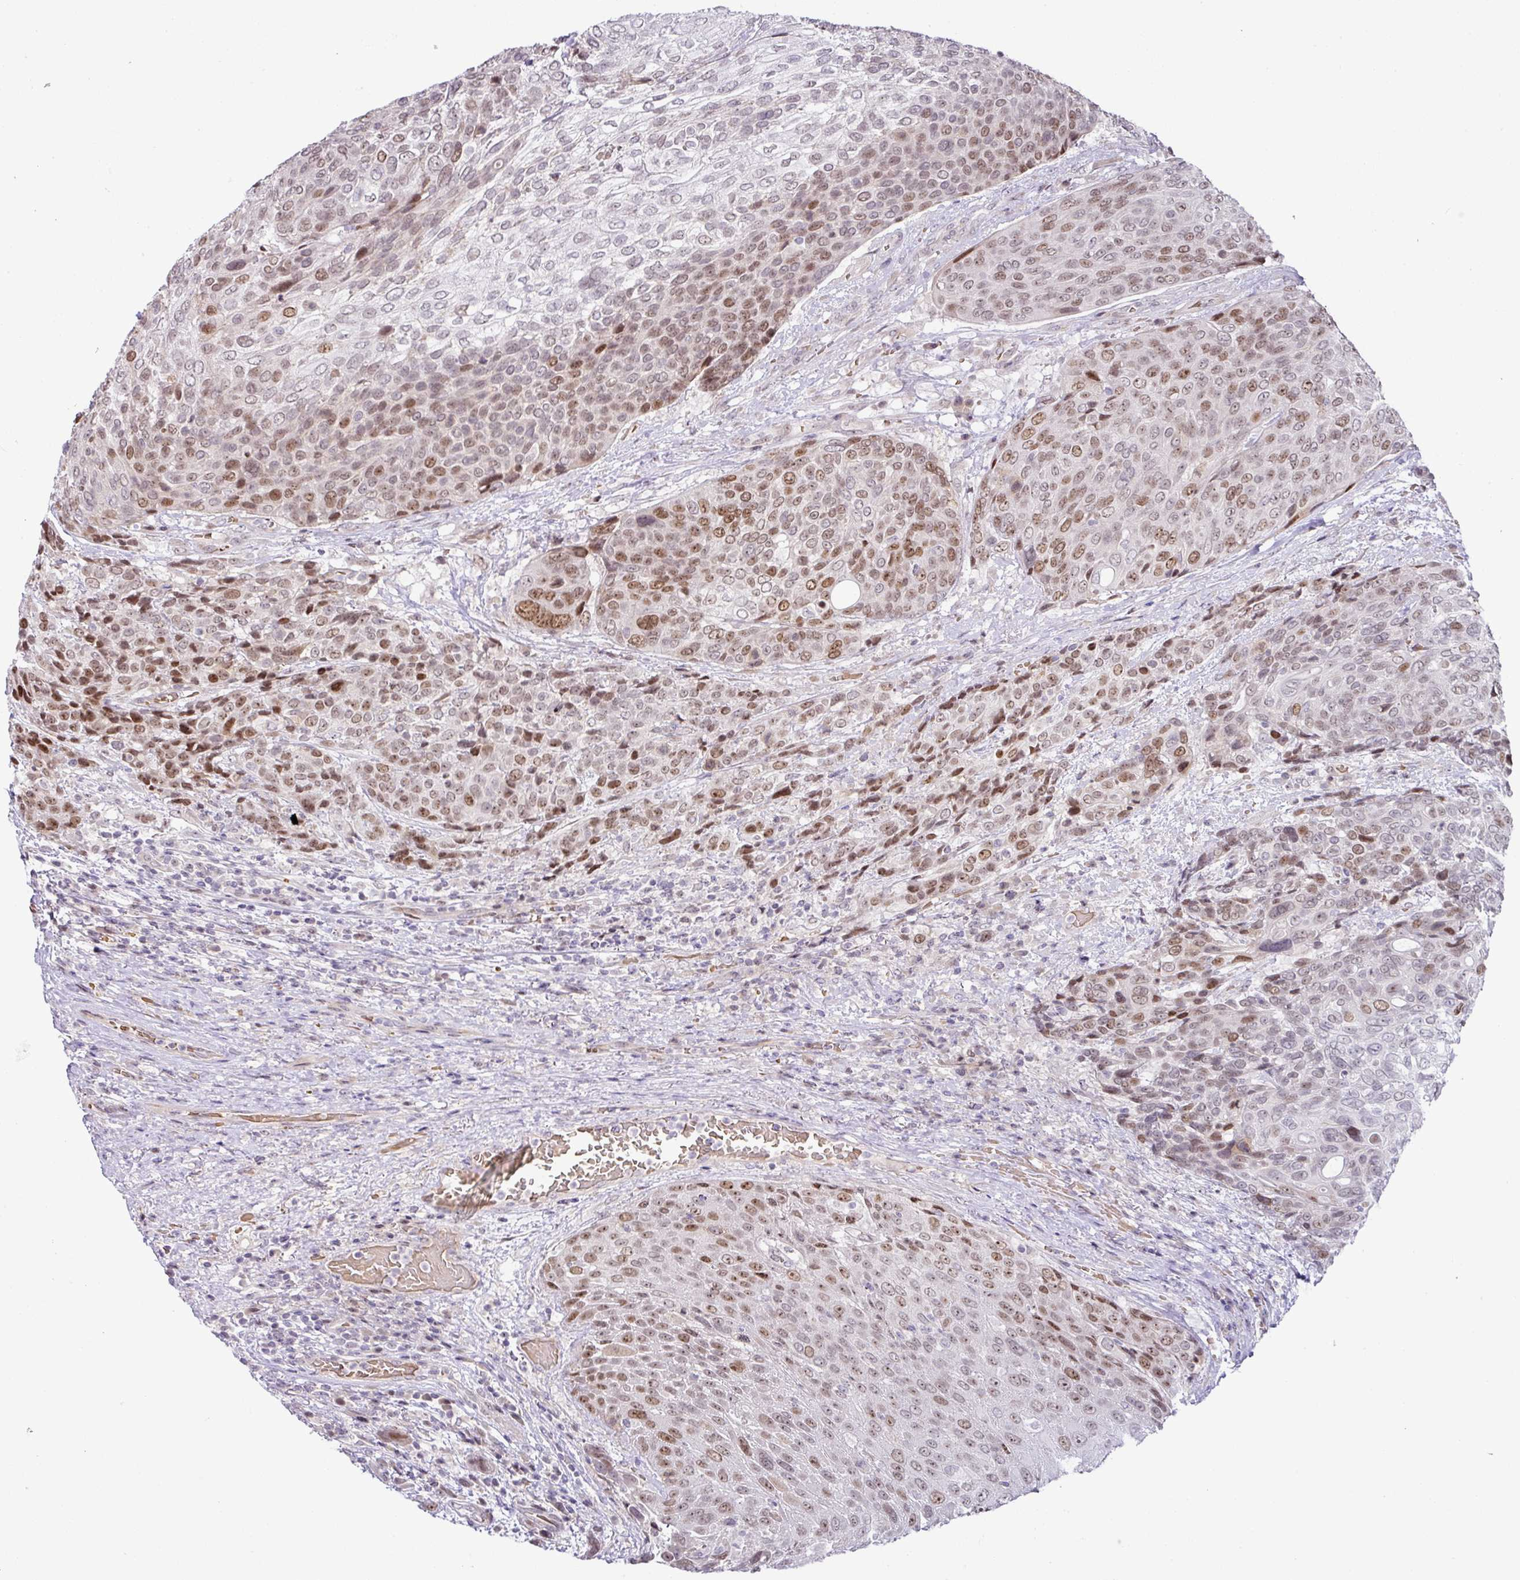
{"staining": {"intensity": "moderate", "quantity": "25%-75%", "location": "nuclear"}, "tissue": "urothelial cancer", "cell_type": "Tumor cells", "image_type": "cancer", "snomed": [{"axis": "morphology", "description": "Urothelial carcinoma, High grade"}, {"axis": "topography", "description": "Urinary bladder"}], "caption": "Immunohistochemistry (IHC) (DAB) staining of urothelial cancer reveals moderate nuclear protein staining in about 25%-75% of tumor cells.", "gene": "PARP2", "patient": {"sex": "female", "age": 70}}